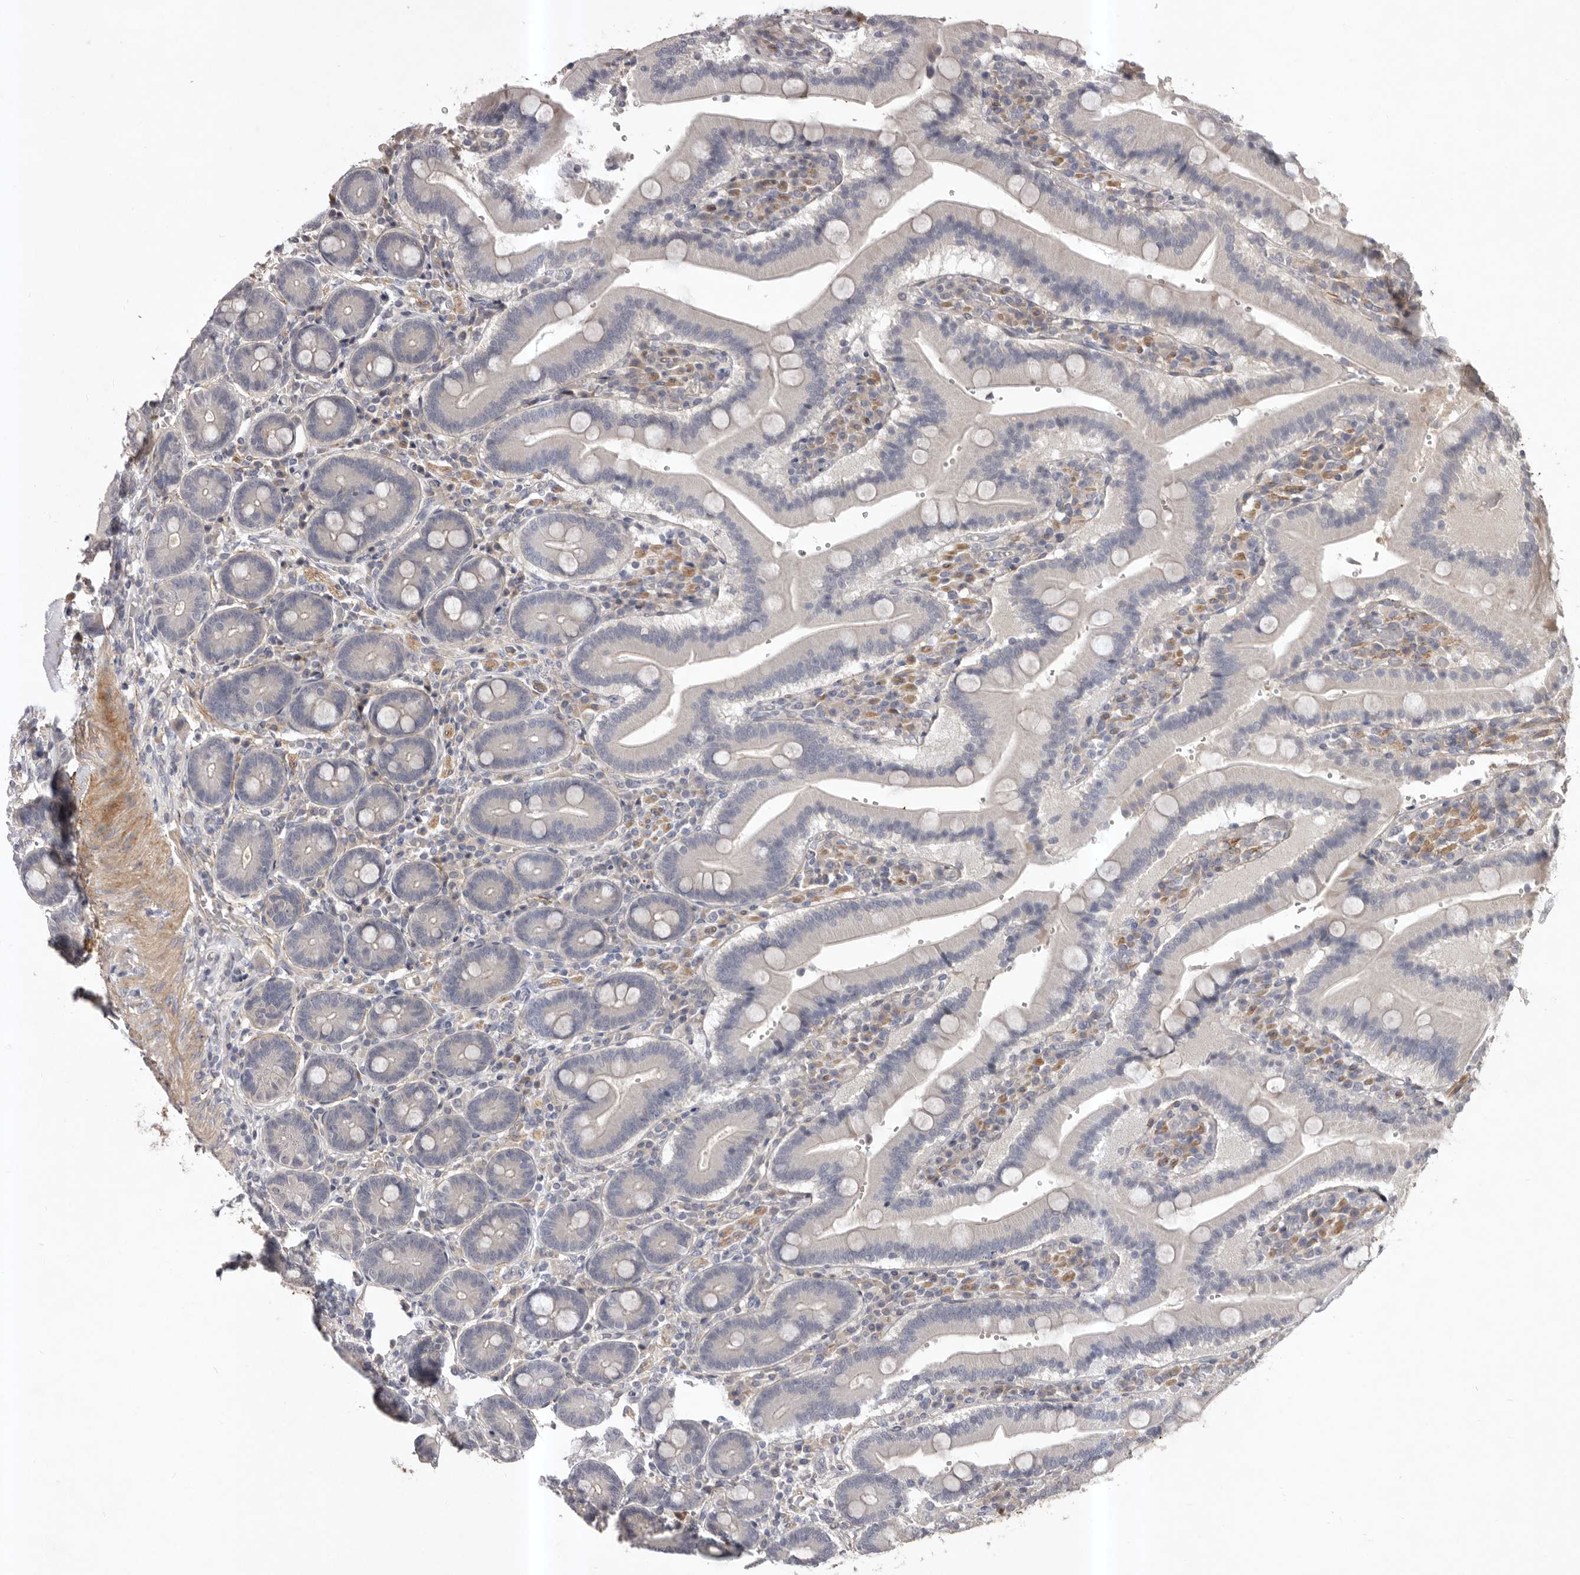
{"staining": {"intensity": "weak", "quantity": "<25%", "location": "cytoplasmic/membranous"}, "tissue": "duodenum", "cell_type": "Glandular cells", "image_type": "normal", "snomed": [{"axis": "morphology", "description": "Normal tissue, NOS"}, {"axis": "topography", "description": "Duodenum"}], "caption": "This is a photomicrograph of IHC staining of normal duodenum, which shows no staining in glandular cells.", "gene": "HBS1L", "patient": {"sex": "female", "age": 62}}